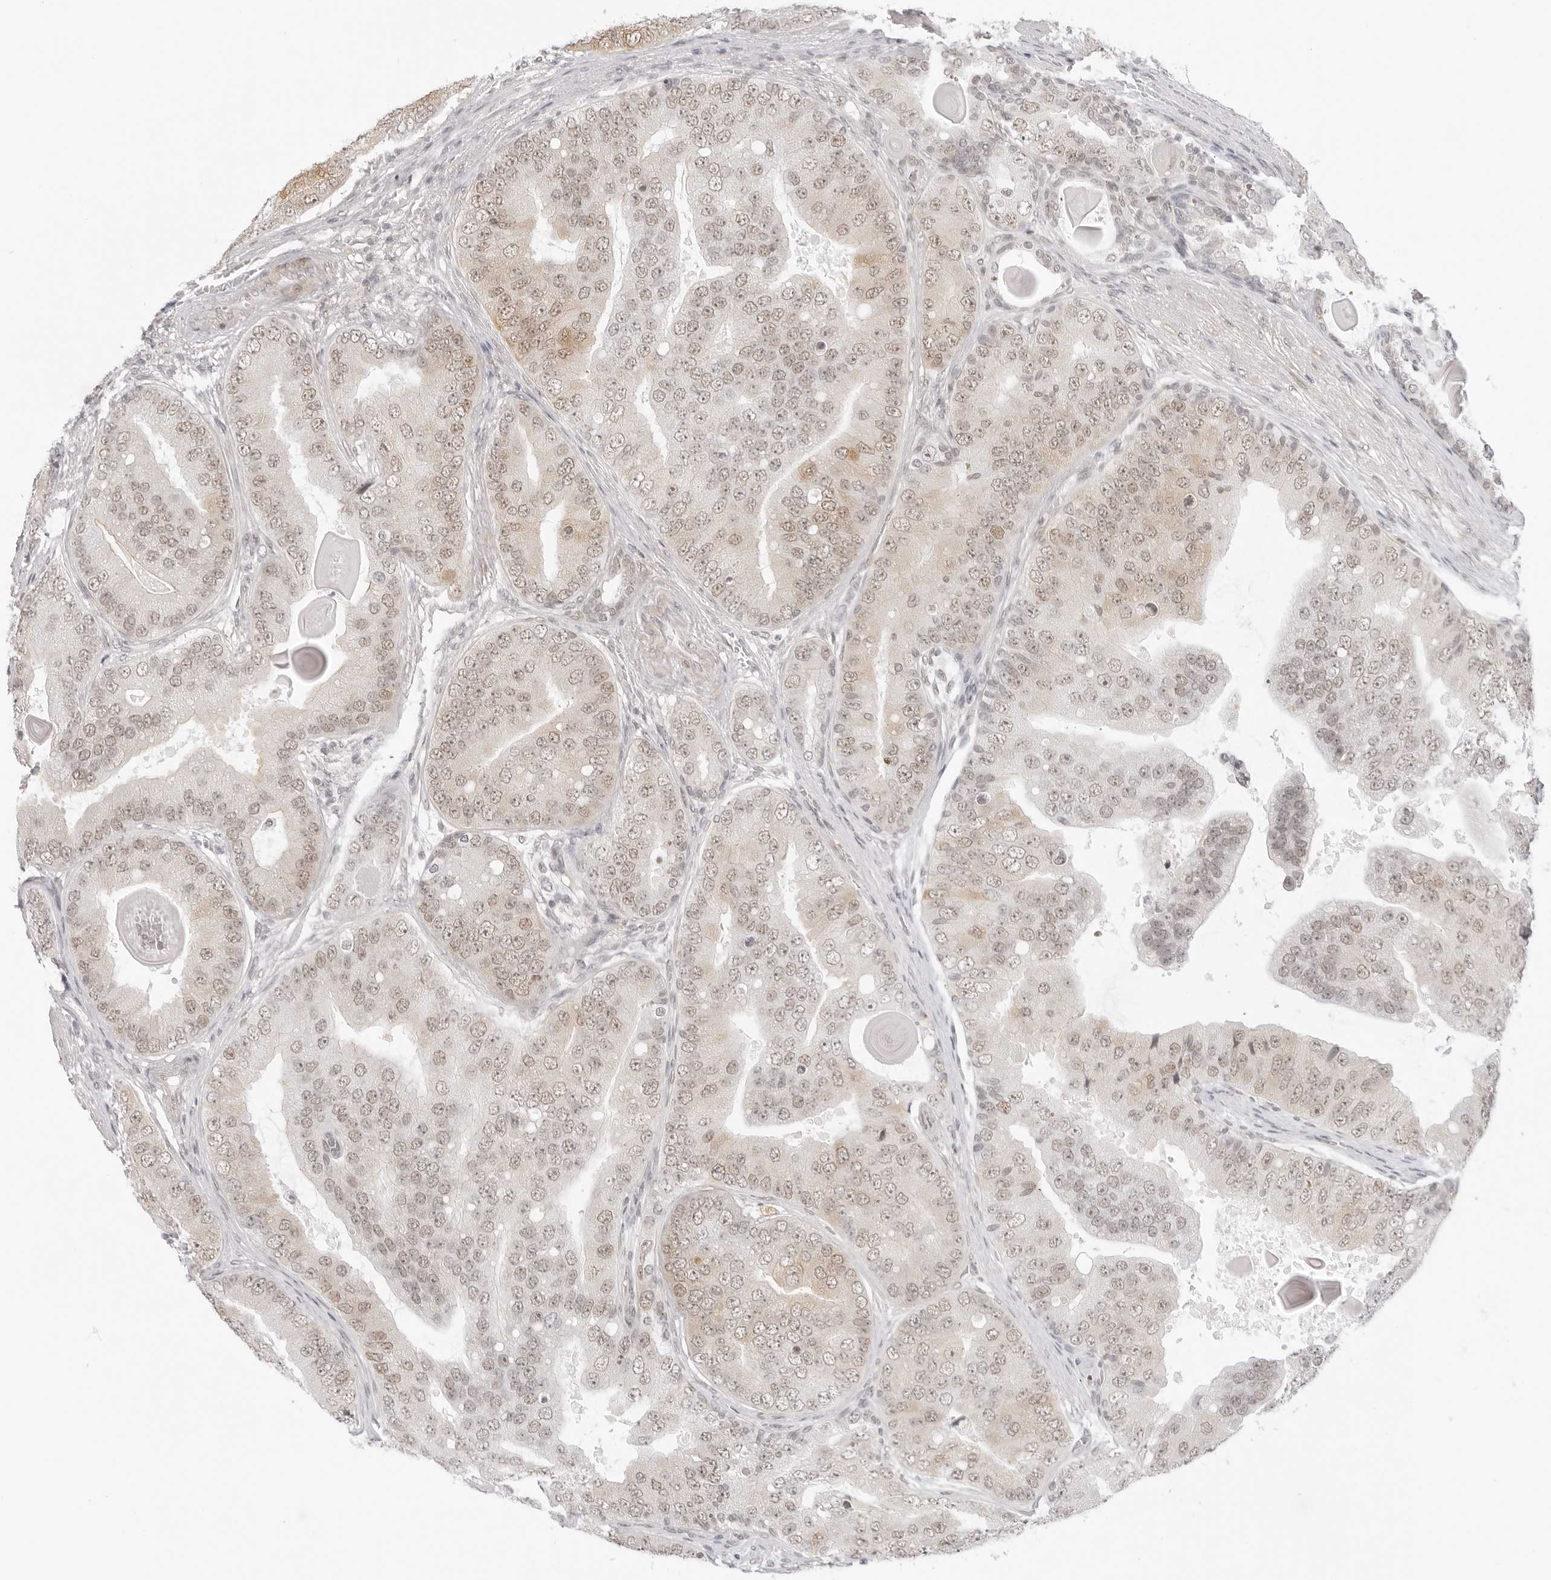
{"staining": {"intensity": "moderate", "quantity": "25%-75%", "location": "cytoplasmic/membranous,nuclear"}, "tissue": "prostate cancer", "cell_type": "Tumor cells", "image_type": "cancer", "snomed": [{"axis": "morphology", "description": "Adenocarcinoma, High grade"}, {"axis": "topography", "description": "Prostate"}], "caption": "Prostate cancer stained with a protein marker displays moderate staining in tumor cells.", "gene": "TCIM", "patient": {"sex": "male", "age": 70}}